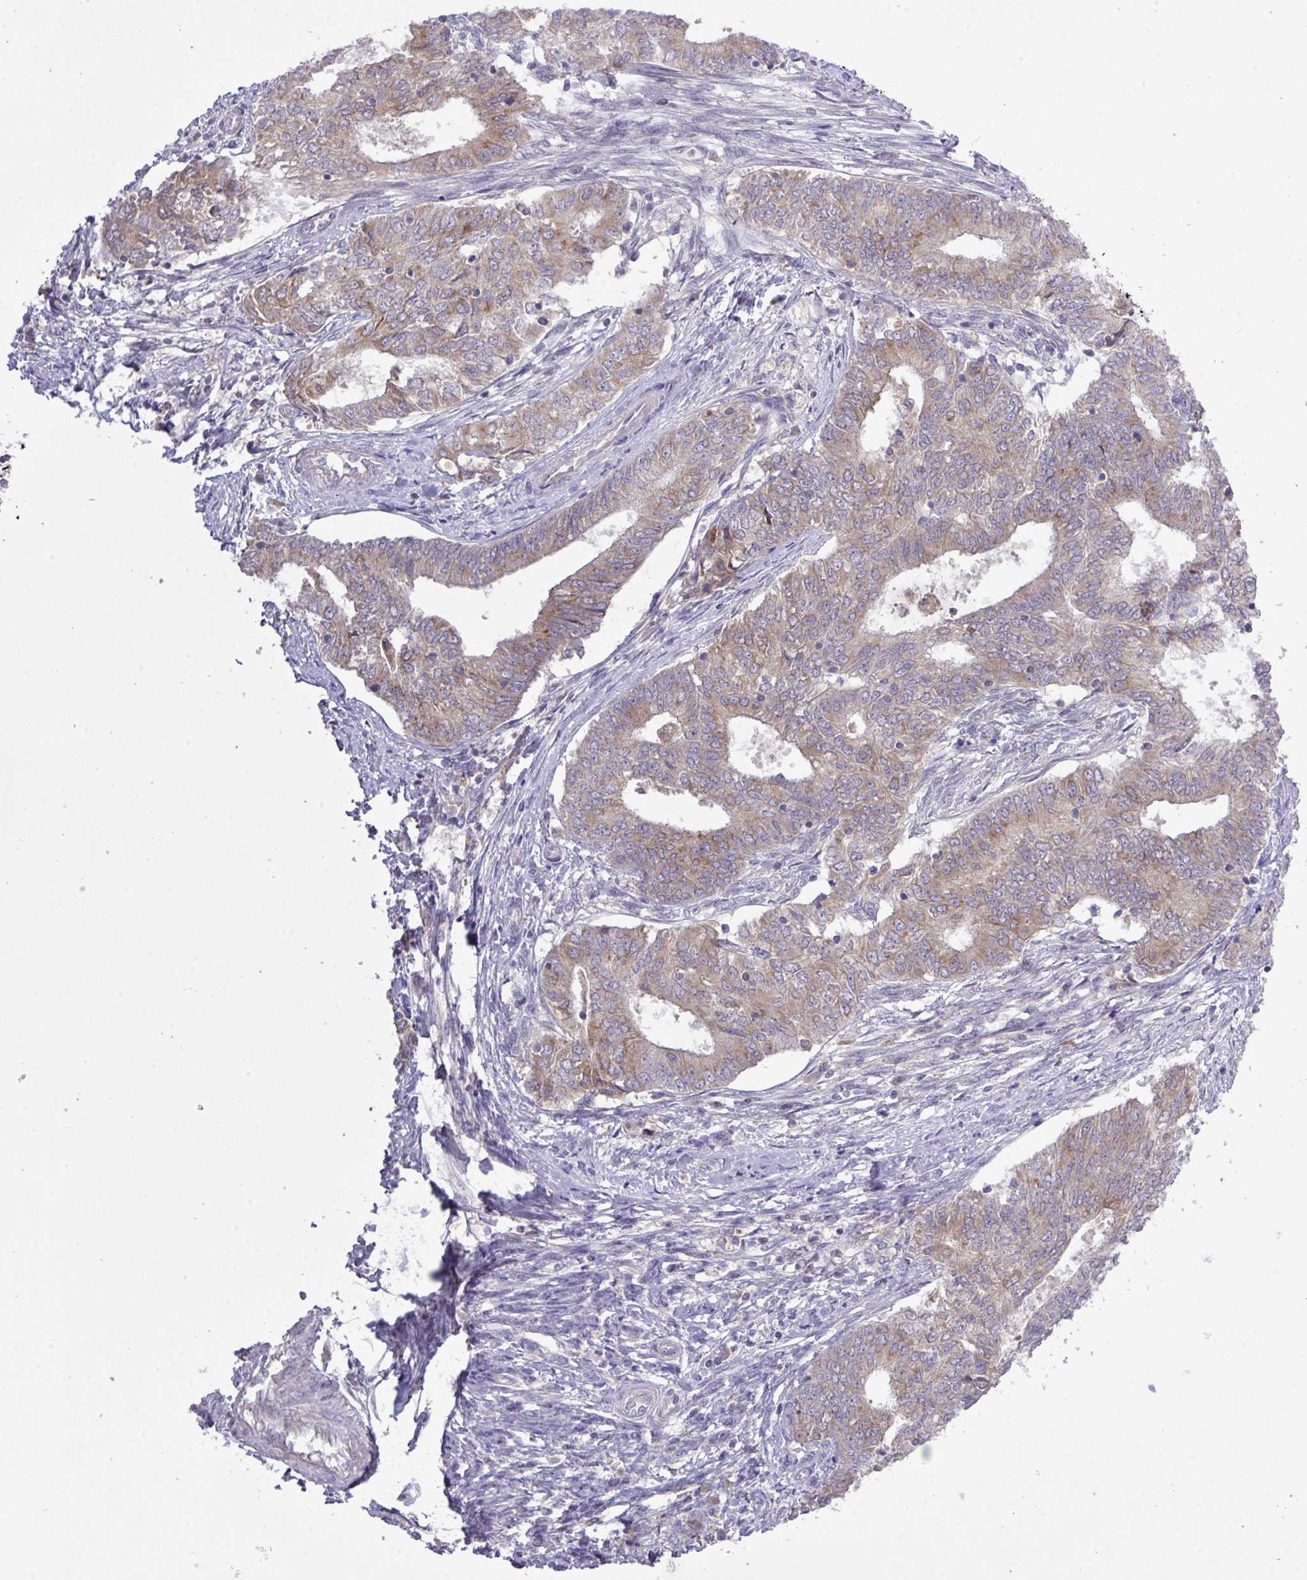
{"staining": {"intensity": "weak", "quantity": ">75%", "location": "cytoplasmic/membranous"}, "tissue": "endometrial cancer", "cell_type": "Tumor cells", "image_type": "cancer", "snomed": [{"axis": "morphology", "description": "Adenocarcinoma, NOS"}, {"axis": "topography", "description": "Endometrium"}], "caption": "Immunohistochemistry of endometrial cancer (adenocarcinoma) demonstrates low levels of weak cytoplasmic/membranous positivity in about >75% of tumor cells. The staining is performed using DAB brown chromogen to label protein expression. The nuclei are counter-stained blue using hematoxylin.", "gene": "TMEM62", "patient": {"sex": "female", "age": 62}}